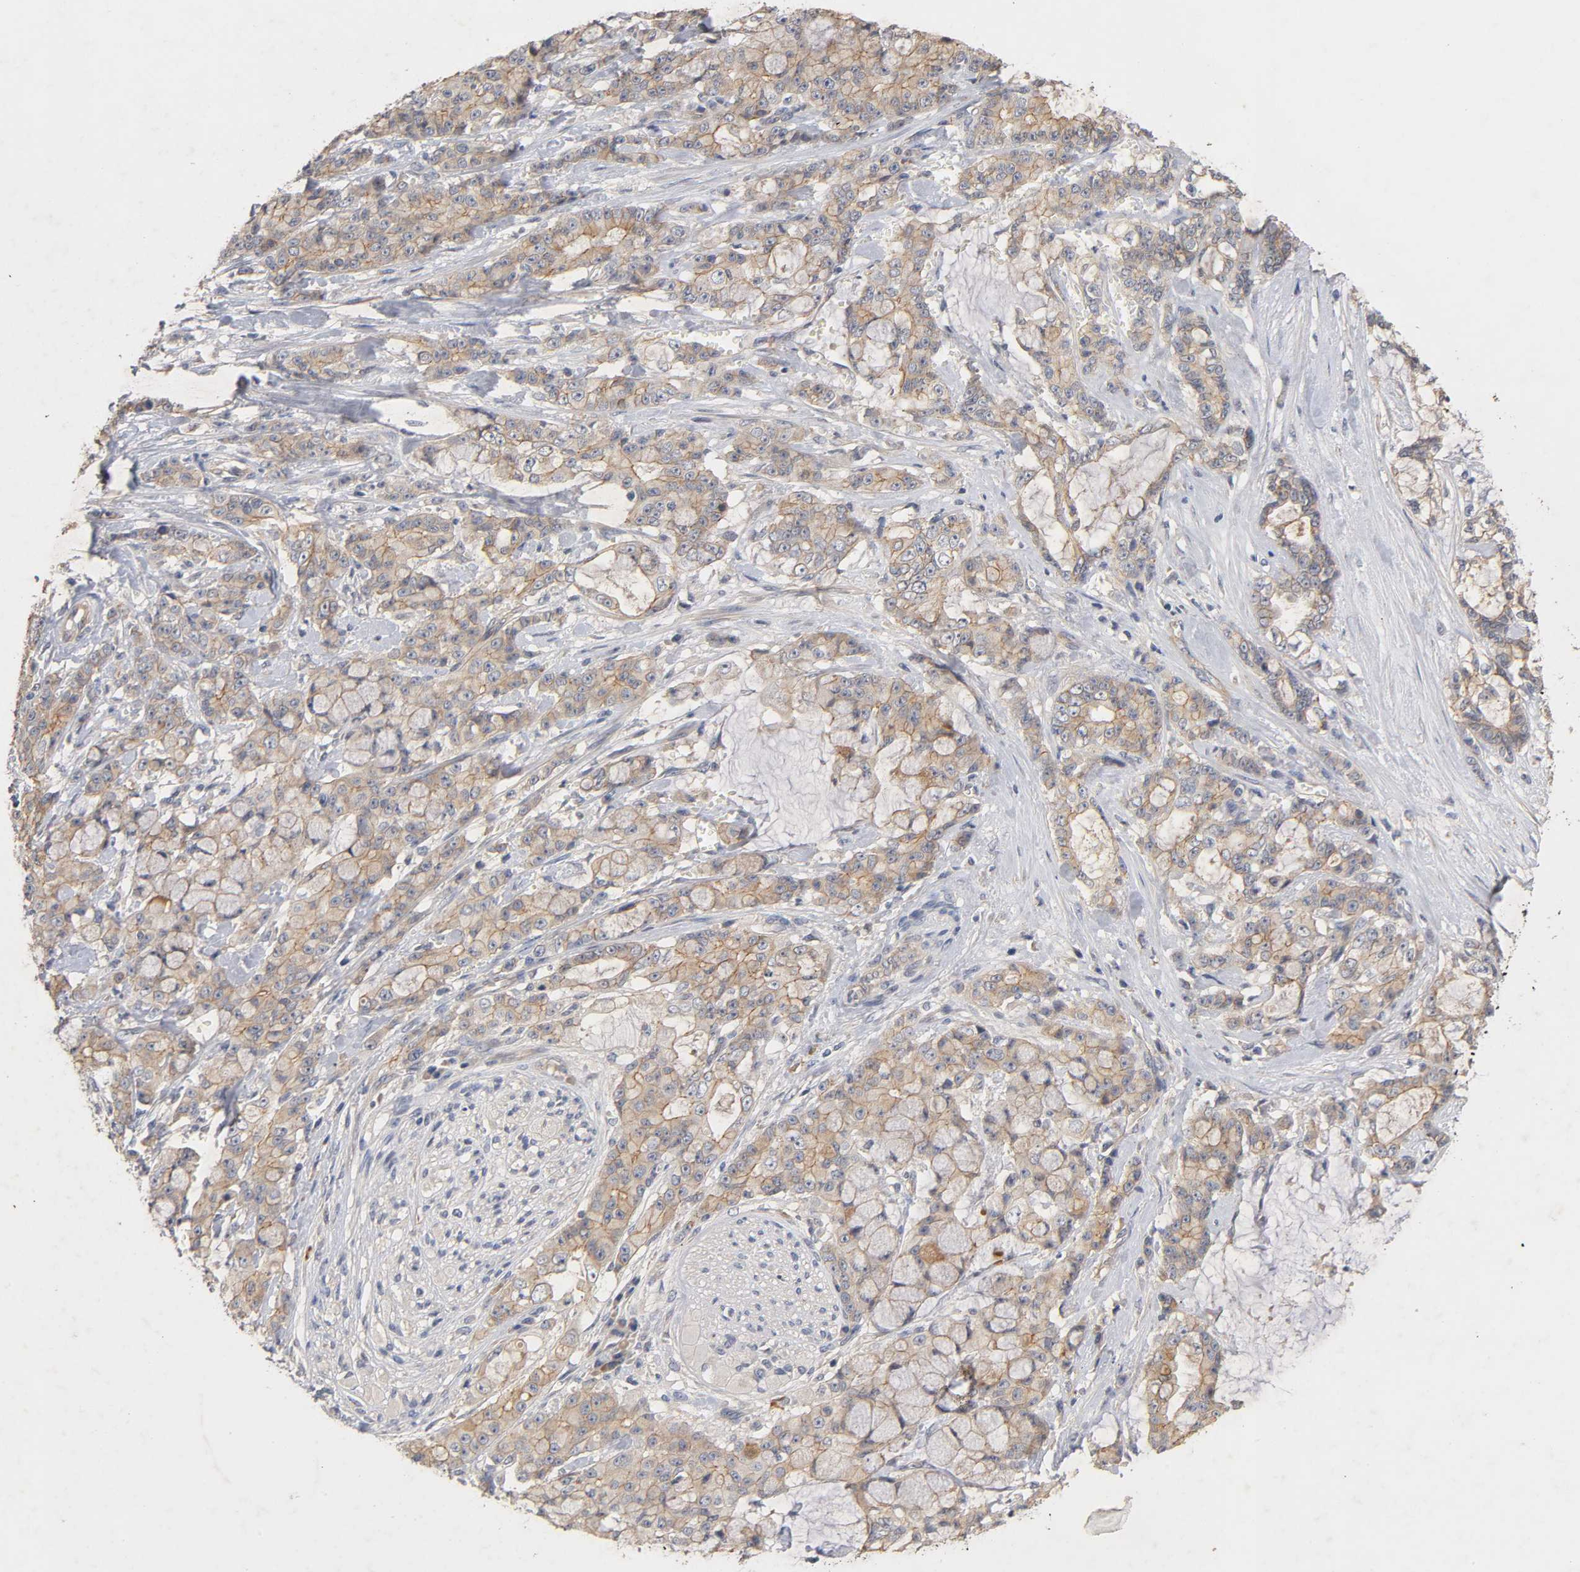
{"staining": {"intensity": "moderate", "quantity": ">75%", "location": "cytoplasmic/membranous"}, "tissue": "pancreatic cancer", "cell_type": "Tumor cells", "image_type": "cancer", "snomed": [{"axis": "morphology", "description": "Adenocarcinoma, NOS"}, {"axis": "topography", "description": "Pancreas"}], "caption": "There is medium levels of moderate cytoplasmic/membranous staining in tumor cells of pancreatic cancer, as demonstrated by immunohistochemical staining (brown color).", "gene": "PDZD11", "patient": {"sex": "female", "age": 73}}